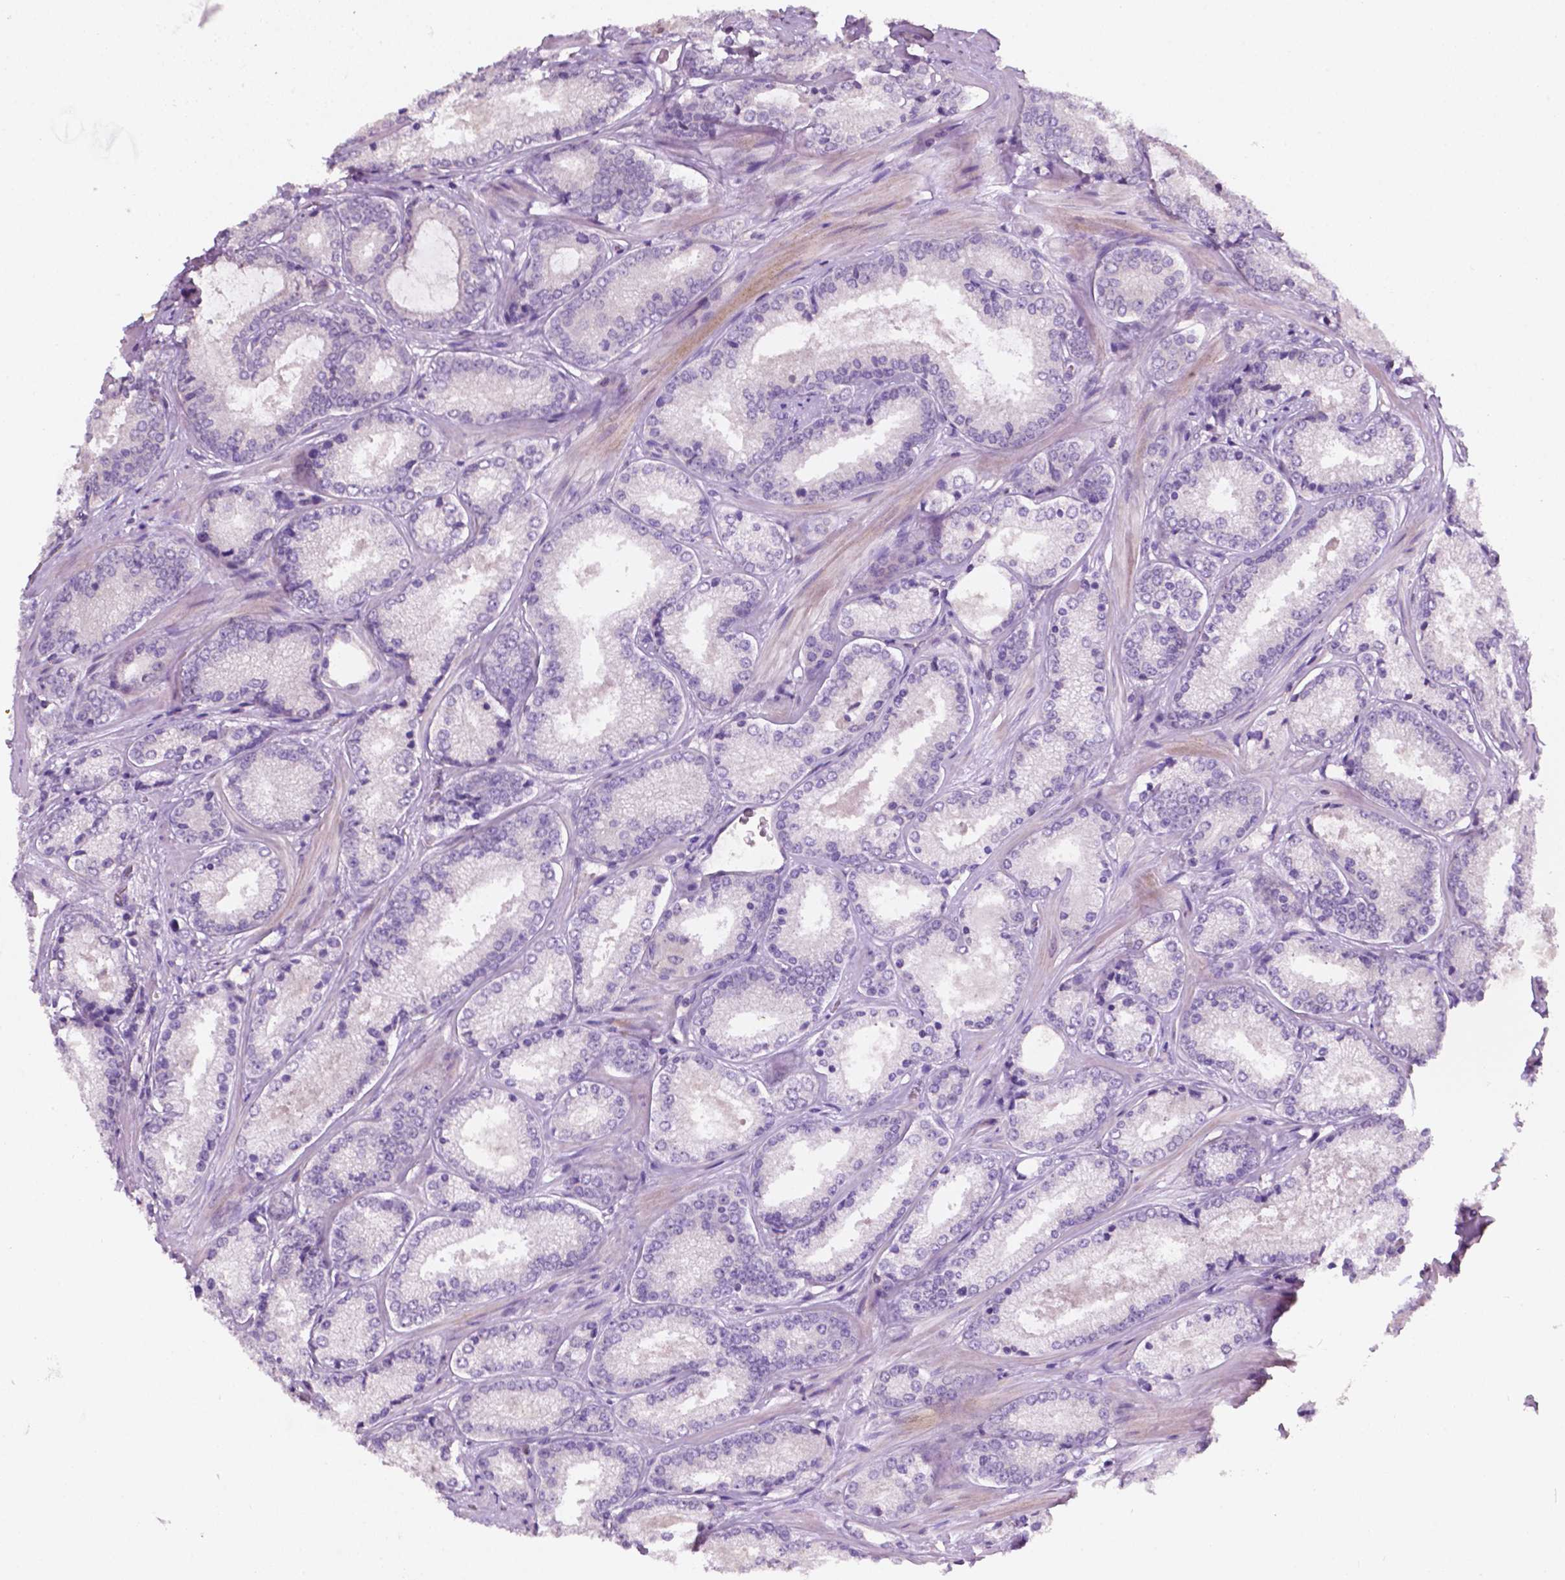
{"staining": {"intensity": "negative", "quantity": "none", "location": "none"}, "tissue": "prostate cancer", "cell_type": "Tumor cells", "image_type": "cancer", "snomed": [{"axis": "morphology", "description": "Adenocarcinoma, Low grade"}, {"axis": "topography", "description": "Prostate"}], "caption": "High magnification brightfield microscopy of adenocarcinoma (low-grade) (prostate) stained with DAB (3,3'-diaminobenzidine) (brown) and counterstained with hematoxylin (blue): tumor cells show no significant expression. (Brightfield microscopy of DAB immunohistochemistry (IHC) at high magnification).", "gene": "EGFR", "patient": {"sex": "male", "age": 56}}